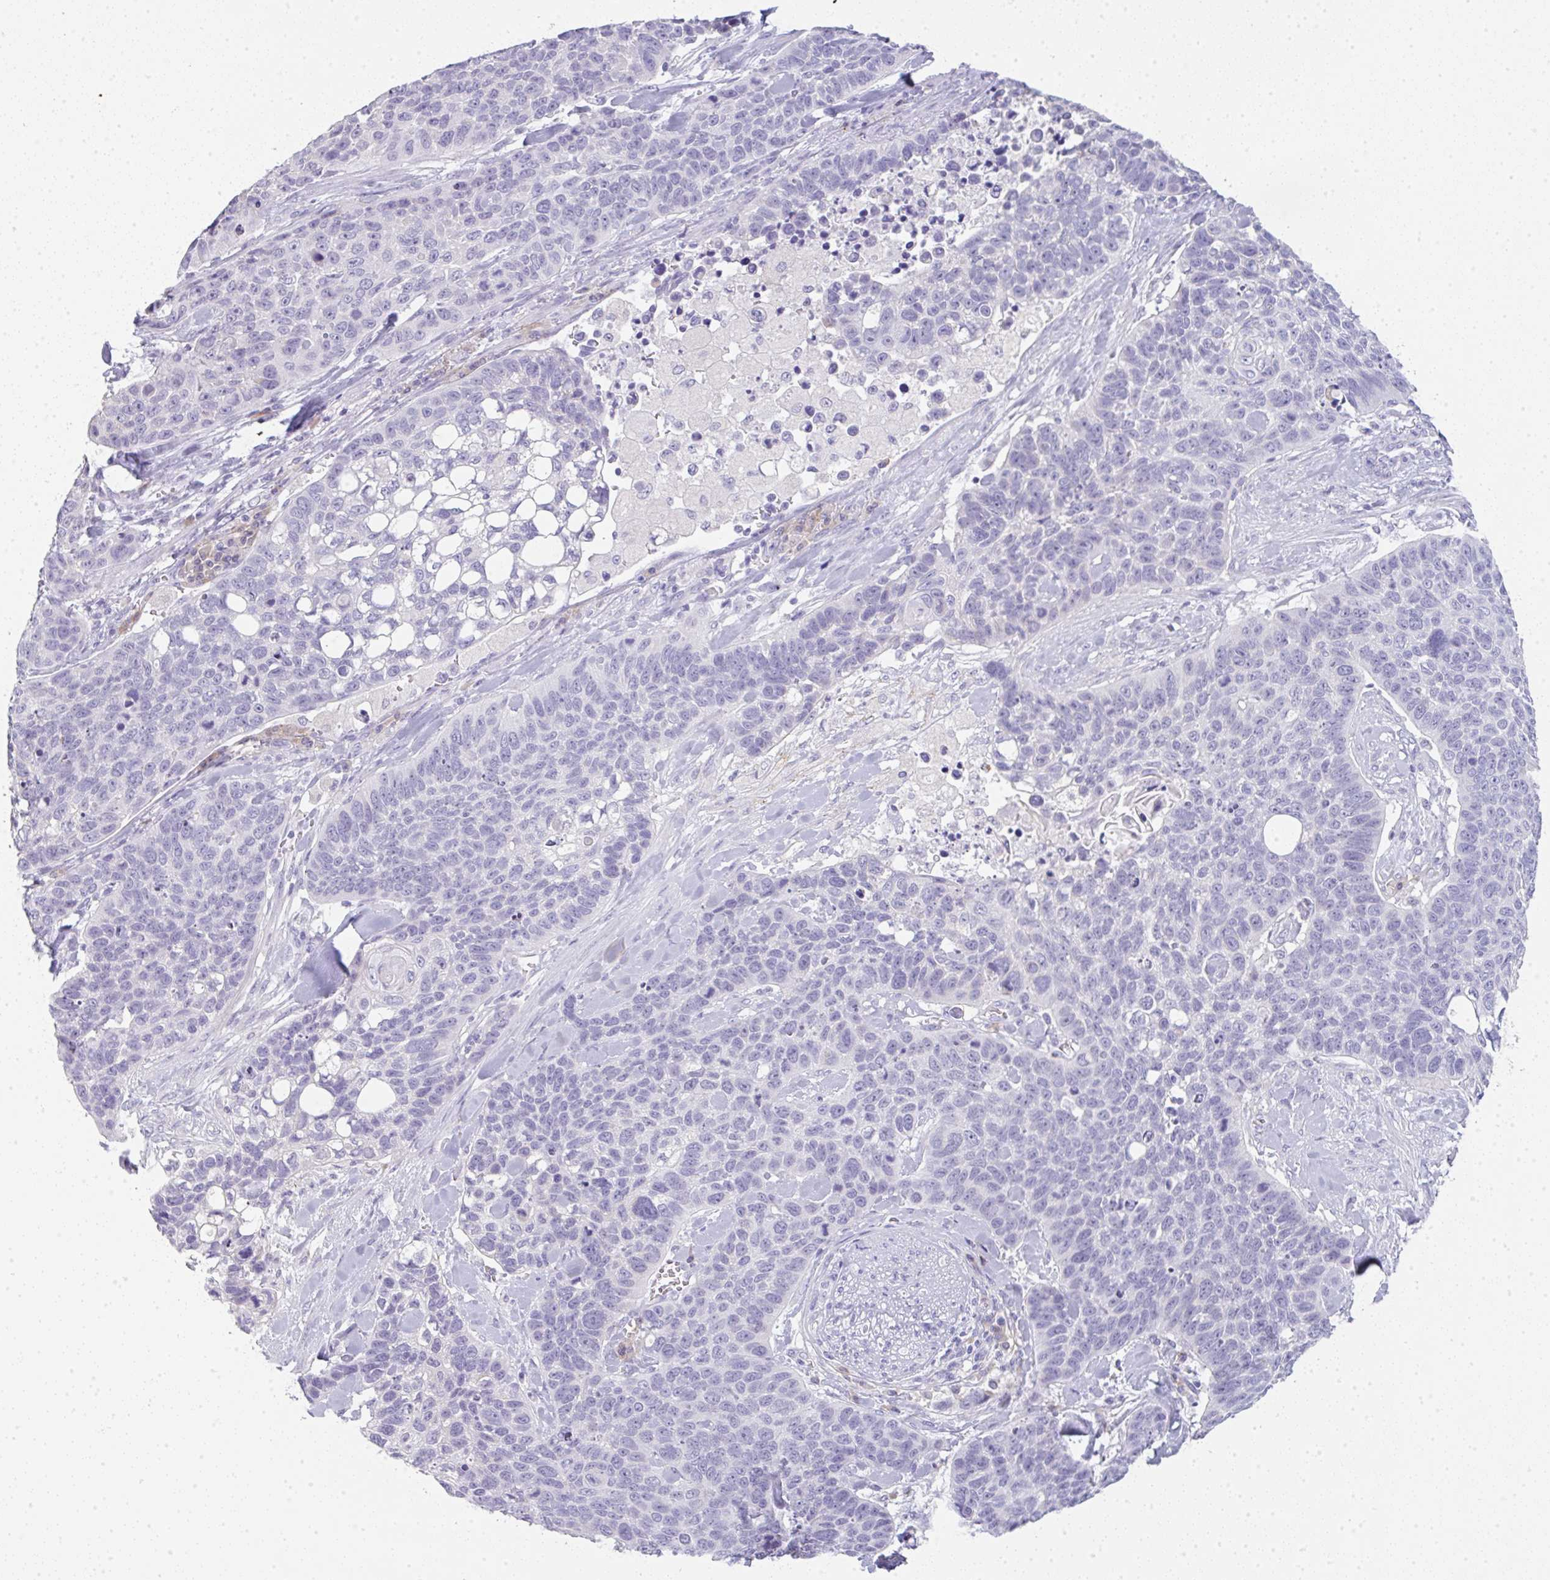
{"staining": {"intensity": "negative", "quantity": "none", "location": "none"}, "tissue": "lung cancer", "cell_type": "Tumor cells", "image_type": "cancer", "snomed": [{"axis": "morphology", "description": "Squamous cell carcinoma, NOS"}, {"axis": "topography", "description": "Lung"}], "caption": "Squamous cell carcinoma (lung) was stained to show a protein in brown. There is no significant staining in tumor cells.", "gene": "LPAR4", "patient": {"sex": "male", "age": 62}}